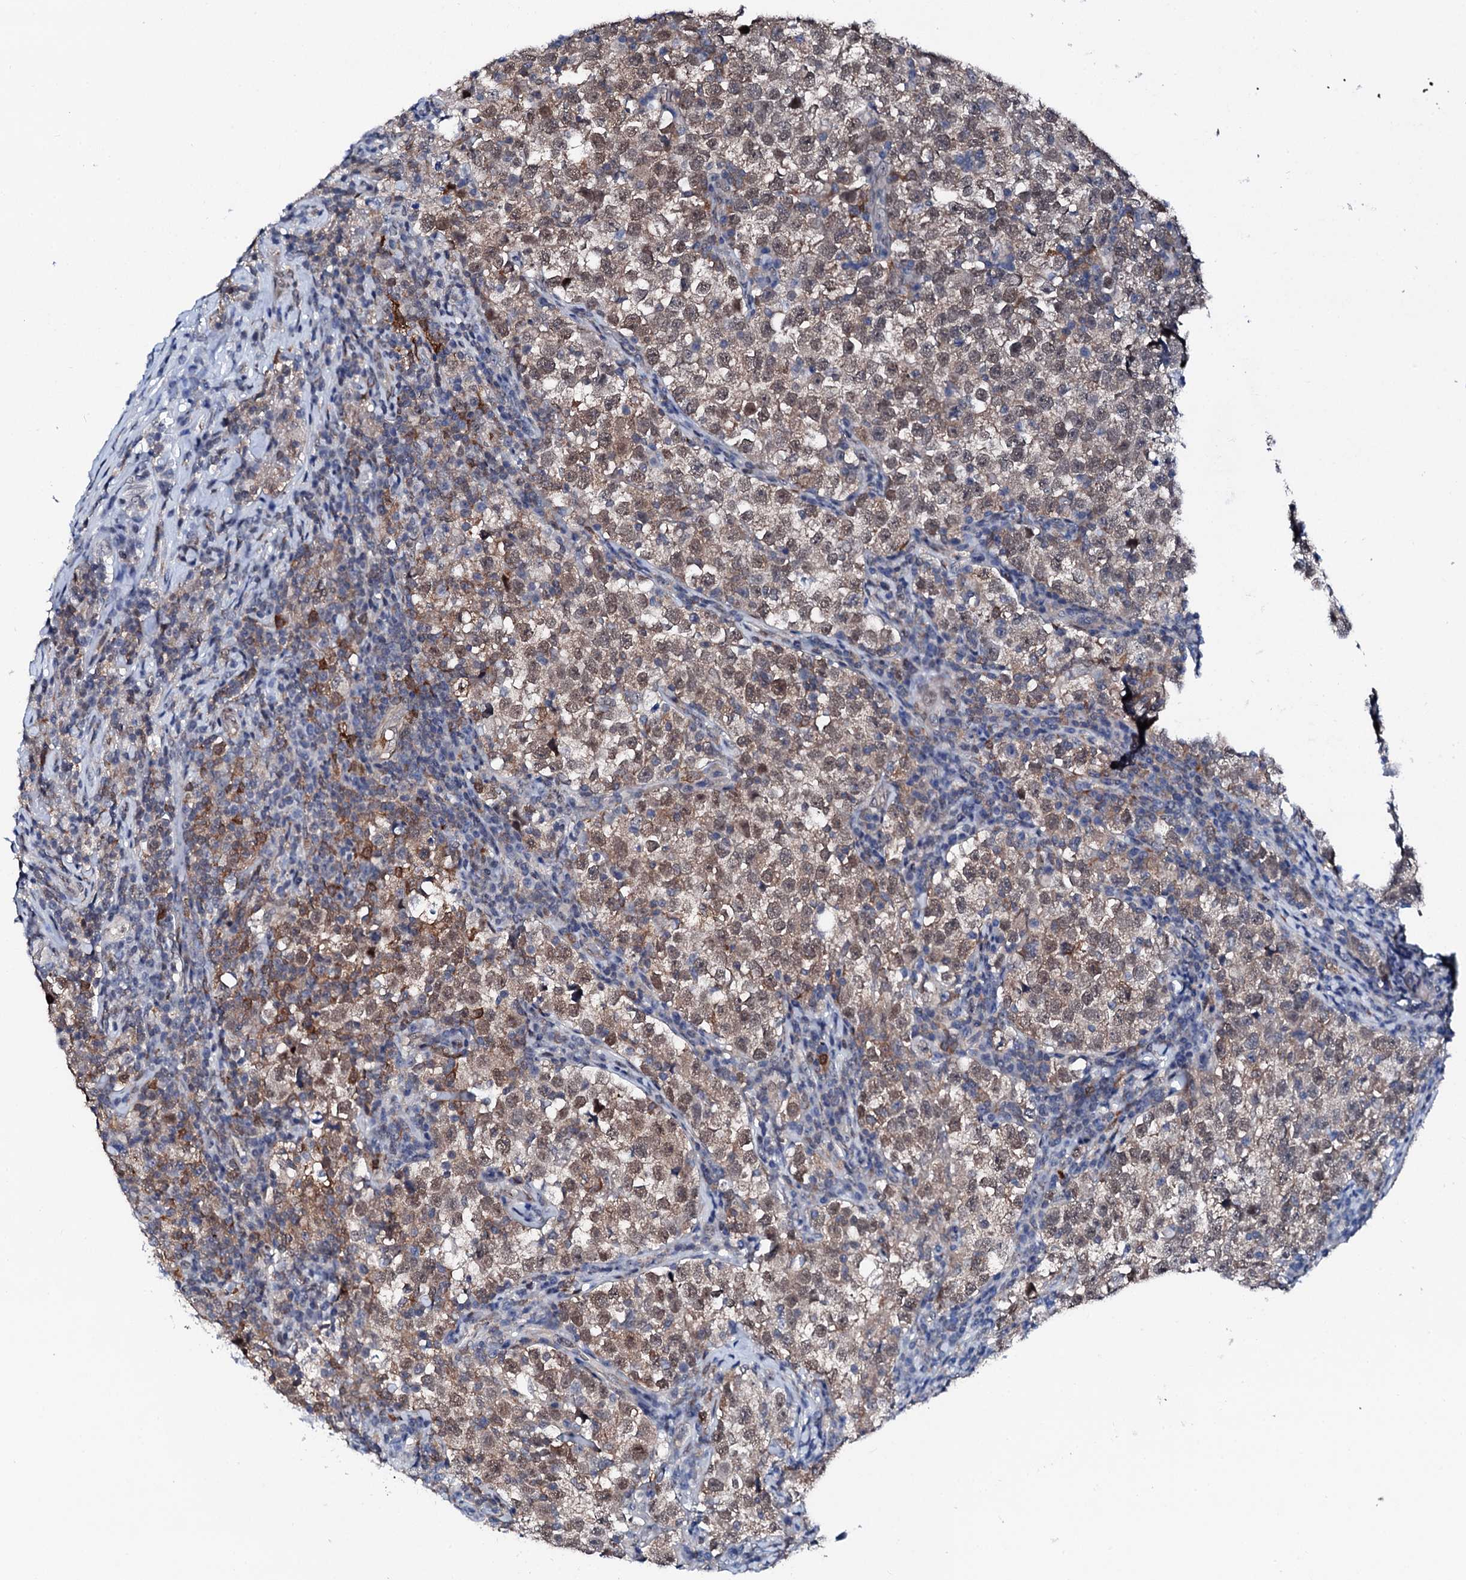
{"staining": {"intensity": "moderate", "quantity": ">75%", "location": "cytoplasmic/membranous,nuclear"}, "tissue": "testis cancer", "cell_type": "Tumor cells", "image_type": "cancer", "snomed": [{"axis": "morphology", "description": "Normal tissue, NOS"}, {"axis": "morphology", "description": "Seminoma, NOS"}, {"axis": "topography", "description": "Testis"}], "caption": "Protein staining of seminoma (testis) tissue displays moderate cytoplasmic/membranous and nuclear positivity in about >75% of tumor cells.", "gene": "TRAFD1", "patient": {"sex": "male", "age": 43}}